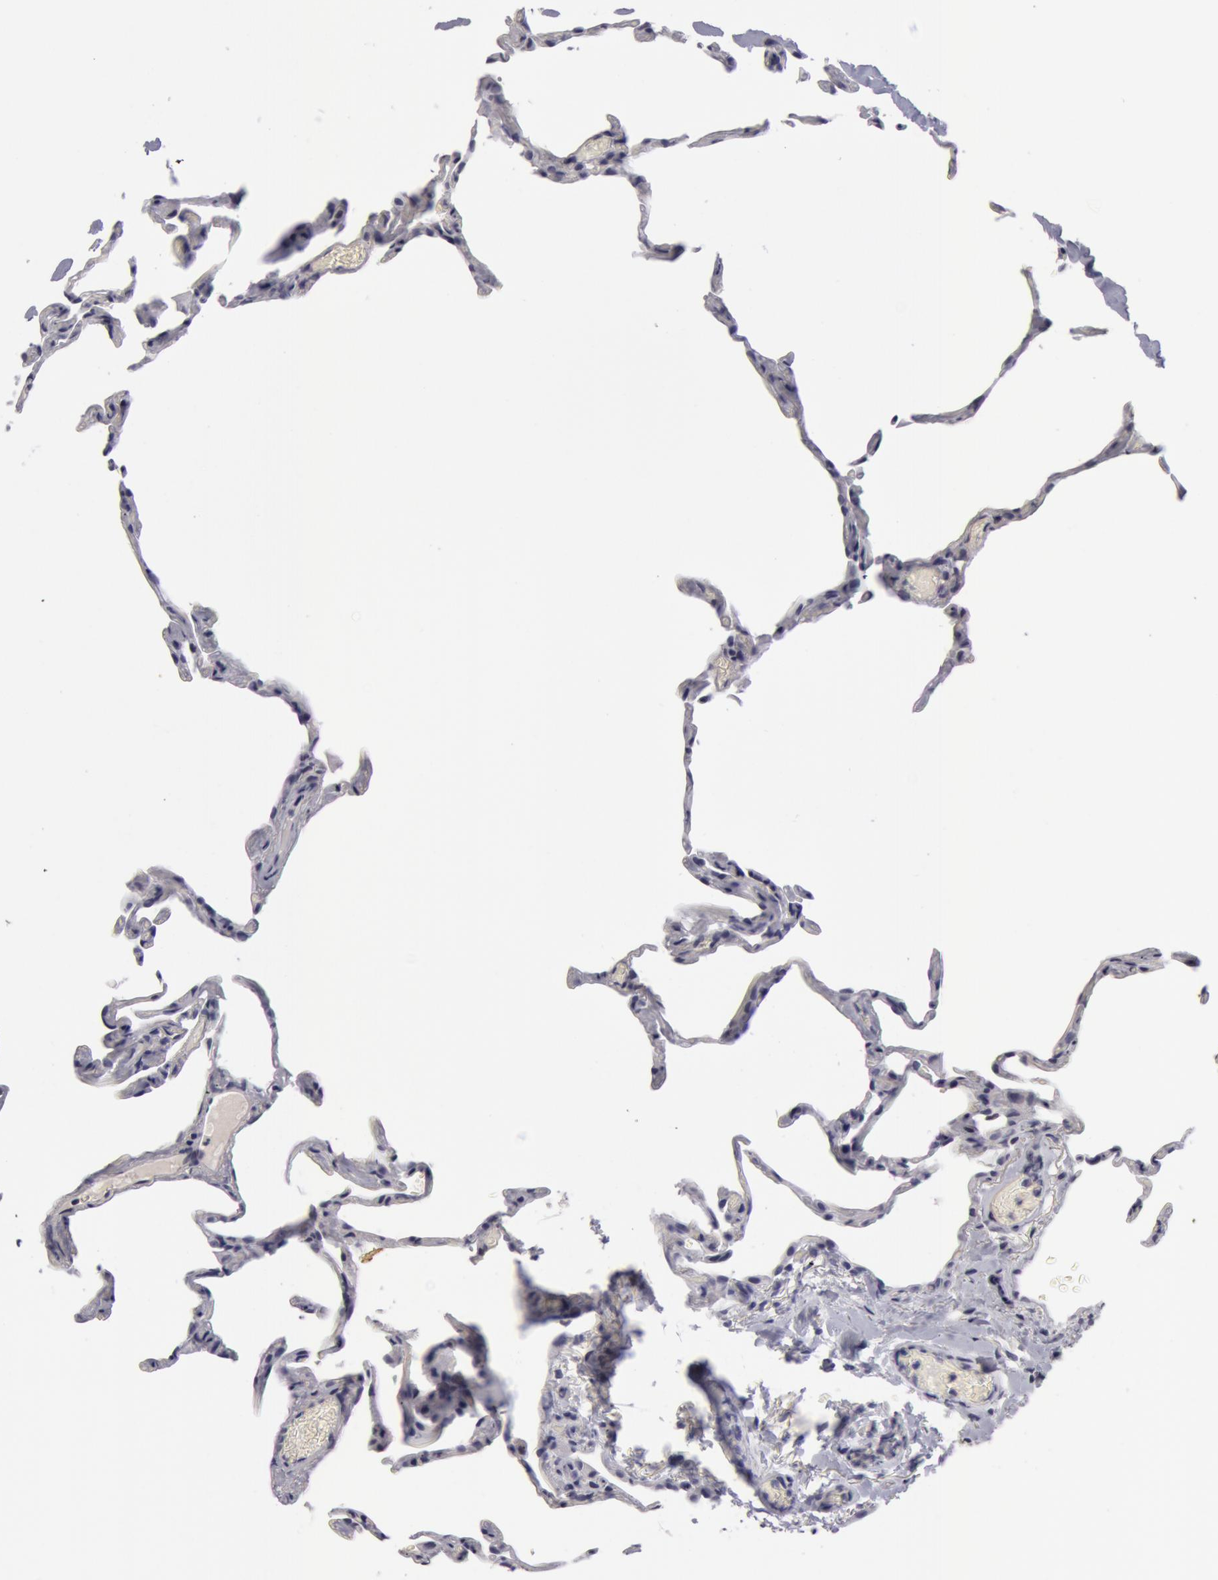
{"staining": {"intensity": "negative", "quantity": "none", "location": "none"}, "tissue": "lung", "cell_type": "Alveolar cells", "image_type": "normal", "snomed": [{"axis": "morphology", "description": "Normal tissue, NOS"}, {"axis": "topography", "description": "Lung"}], "caption": "A histopathology image of human lung is negative for staining in alveolar cells. The staining was performed using DAB to visualize the protein expression in brown, while the nuclei were stained in blue with hematoxylin (Magnification: 20x).", "gene": "NLGN4X", "patient": {"sex": "female", "age": 75}}